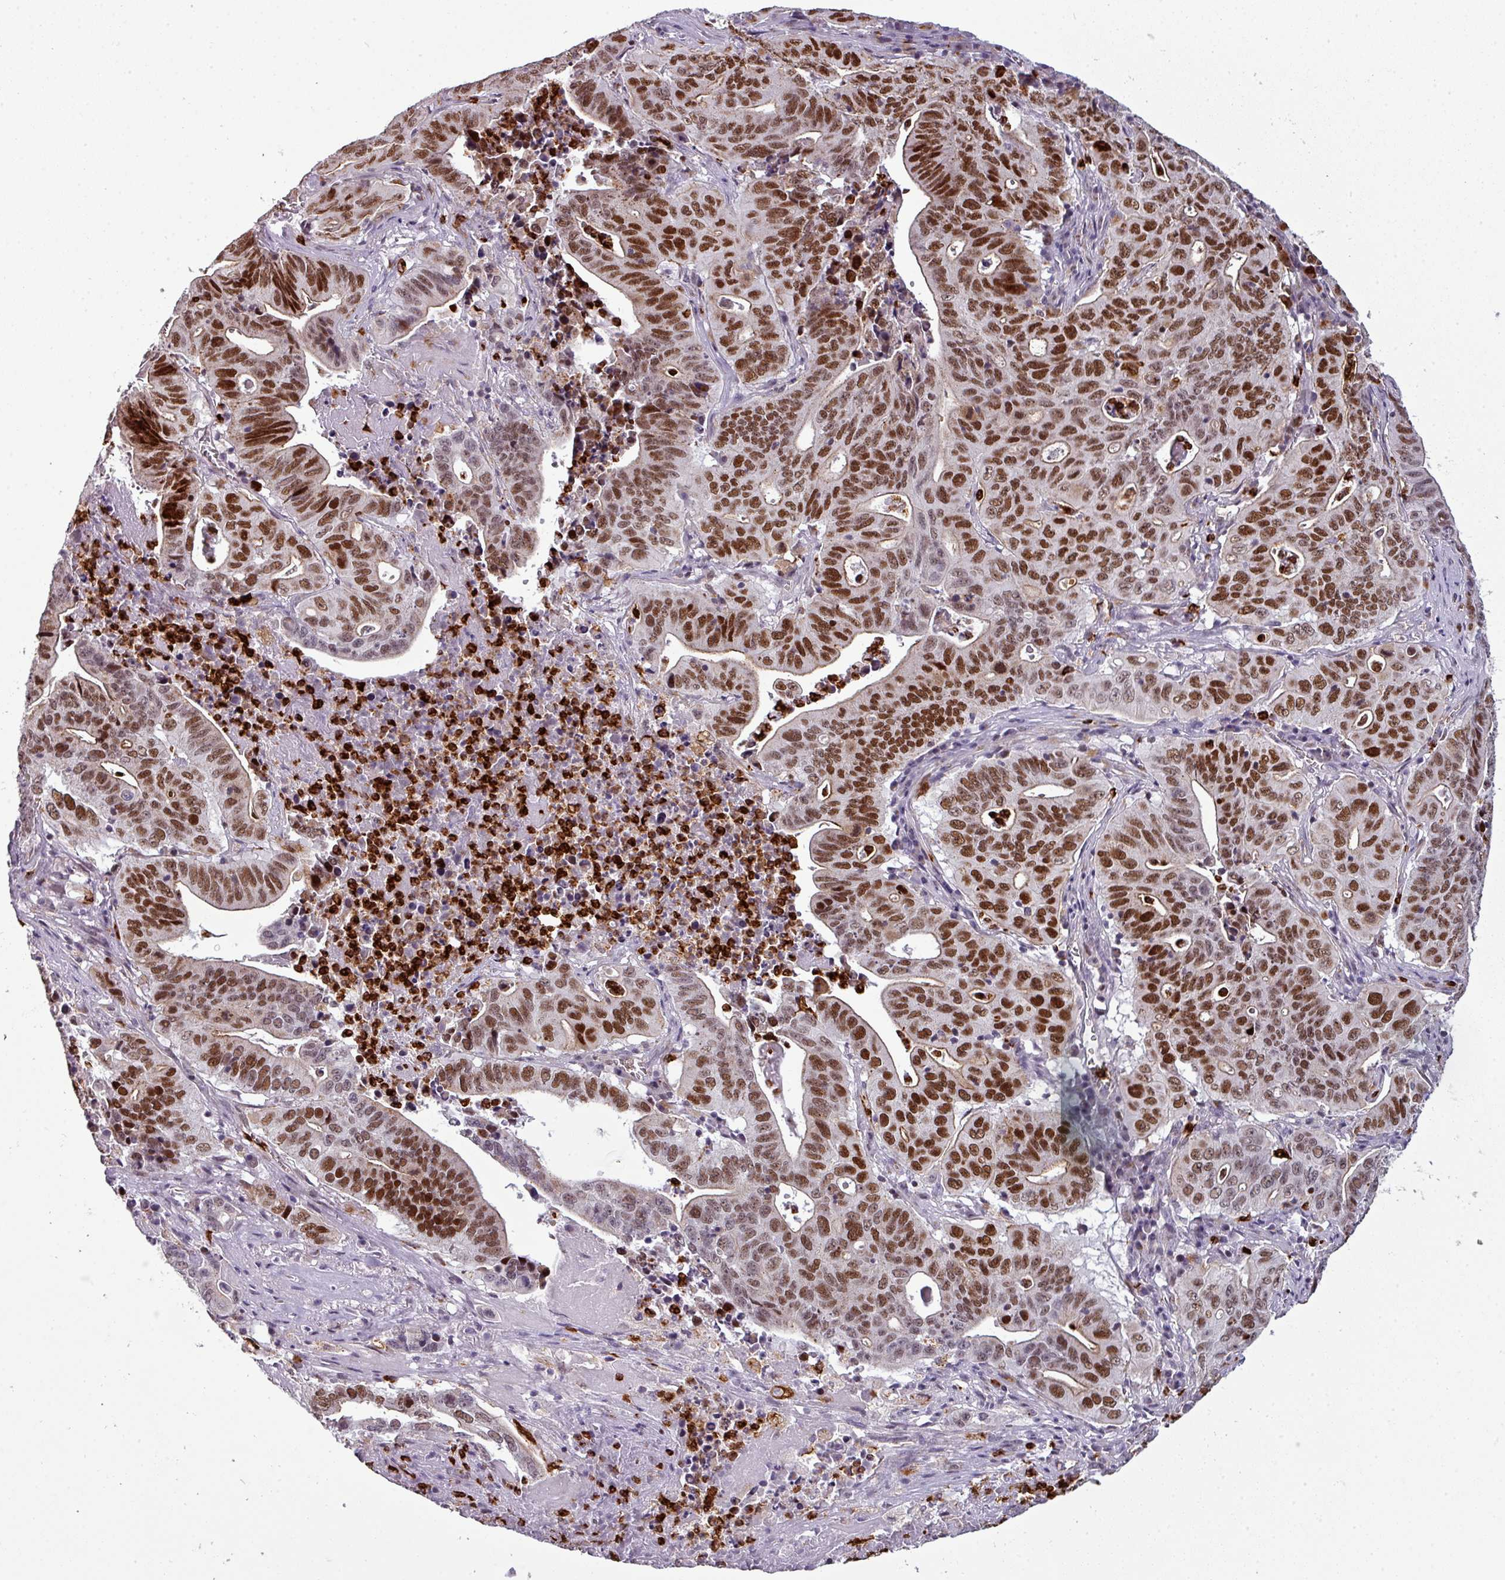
{"staining": {"intensity": "strong", "quantity": ">75%", "location": "nuclear"}, "tissue": "lung cancer", "cell_type": "Tumor cells", "image_type": "cancer", "snomed": [{"axis": "morphology", "description": "Adenocarcinoma, NOS"}, {"axis": "topography", "description": "Lung"}], "caption": "A high amount of strong nuclear staining is present in about >75% of tumor cells in lung adenocarcinoma tissue.", "gene": "TMEFF1", "patient": {"sex": "female", "age": 60}}